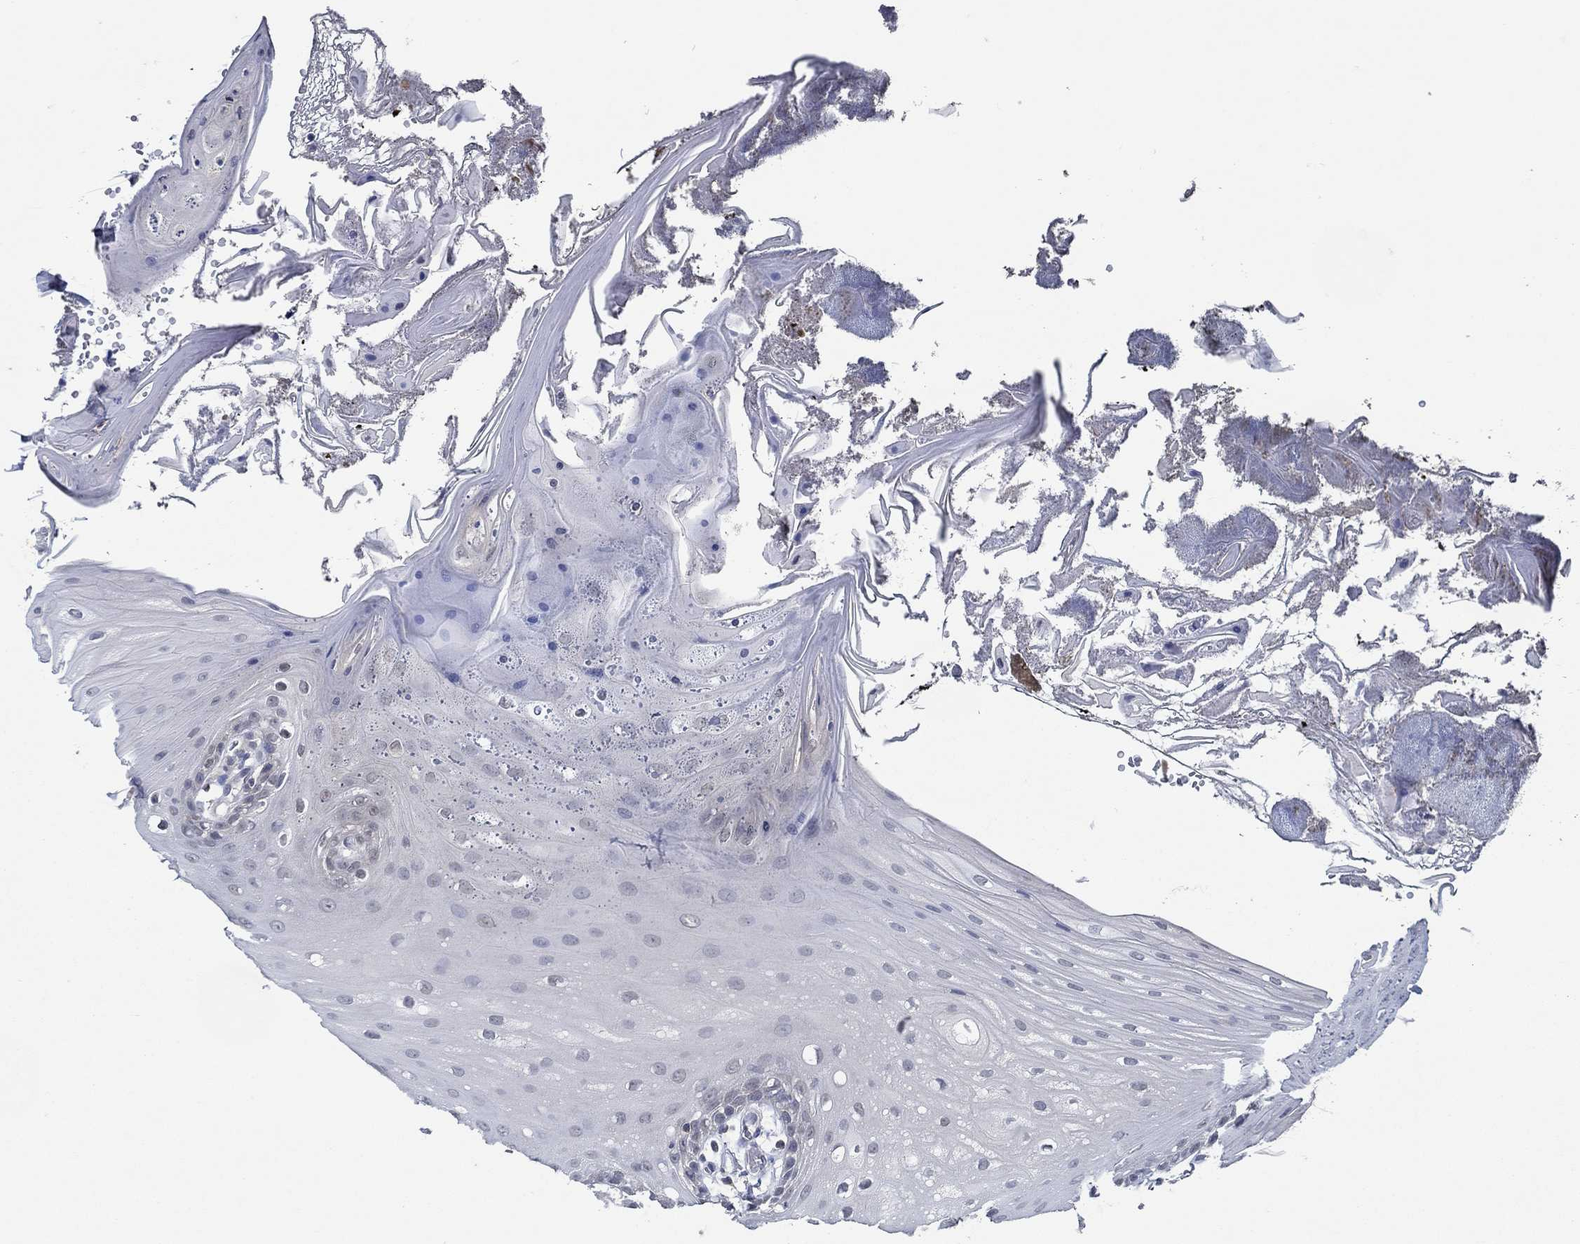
{"staining": {"intensity": "negative", "quantity": "none", "location": "none"}, "tissue": "oral mucosa", "cell_type": "Squamous epithelial cells", "image_type": "normal", "snomed": [{"axis": "morphology", "description": "Normal tissue, NOS"}, {"axis": "morphology", "description": "Squamous cell carcinoma, NOS"}, {"axis": "topography", "description": "Oral tissue"}, {"axis": "topography", "description": "Head-Neck"}], "caption": "Squamous epithelial cells show no significant protein expression in unremarkable oral mucosa. Nuclei are stained in blue.", "gene": "DACT1", "patient": {"sex": "male", "age": 69}}